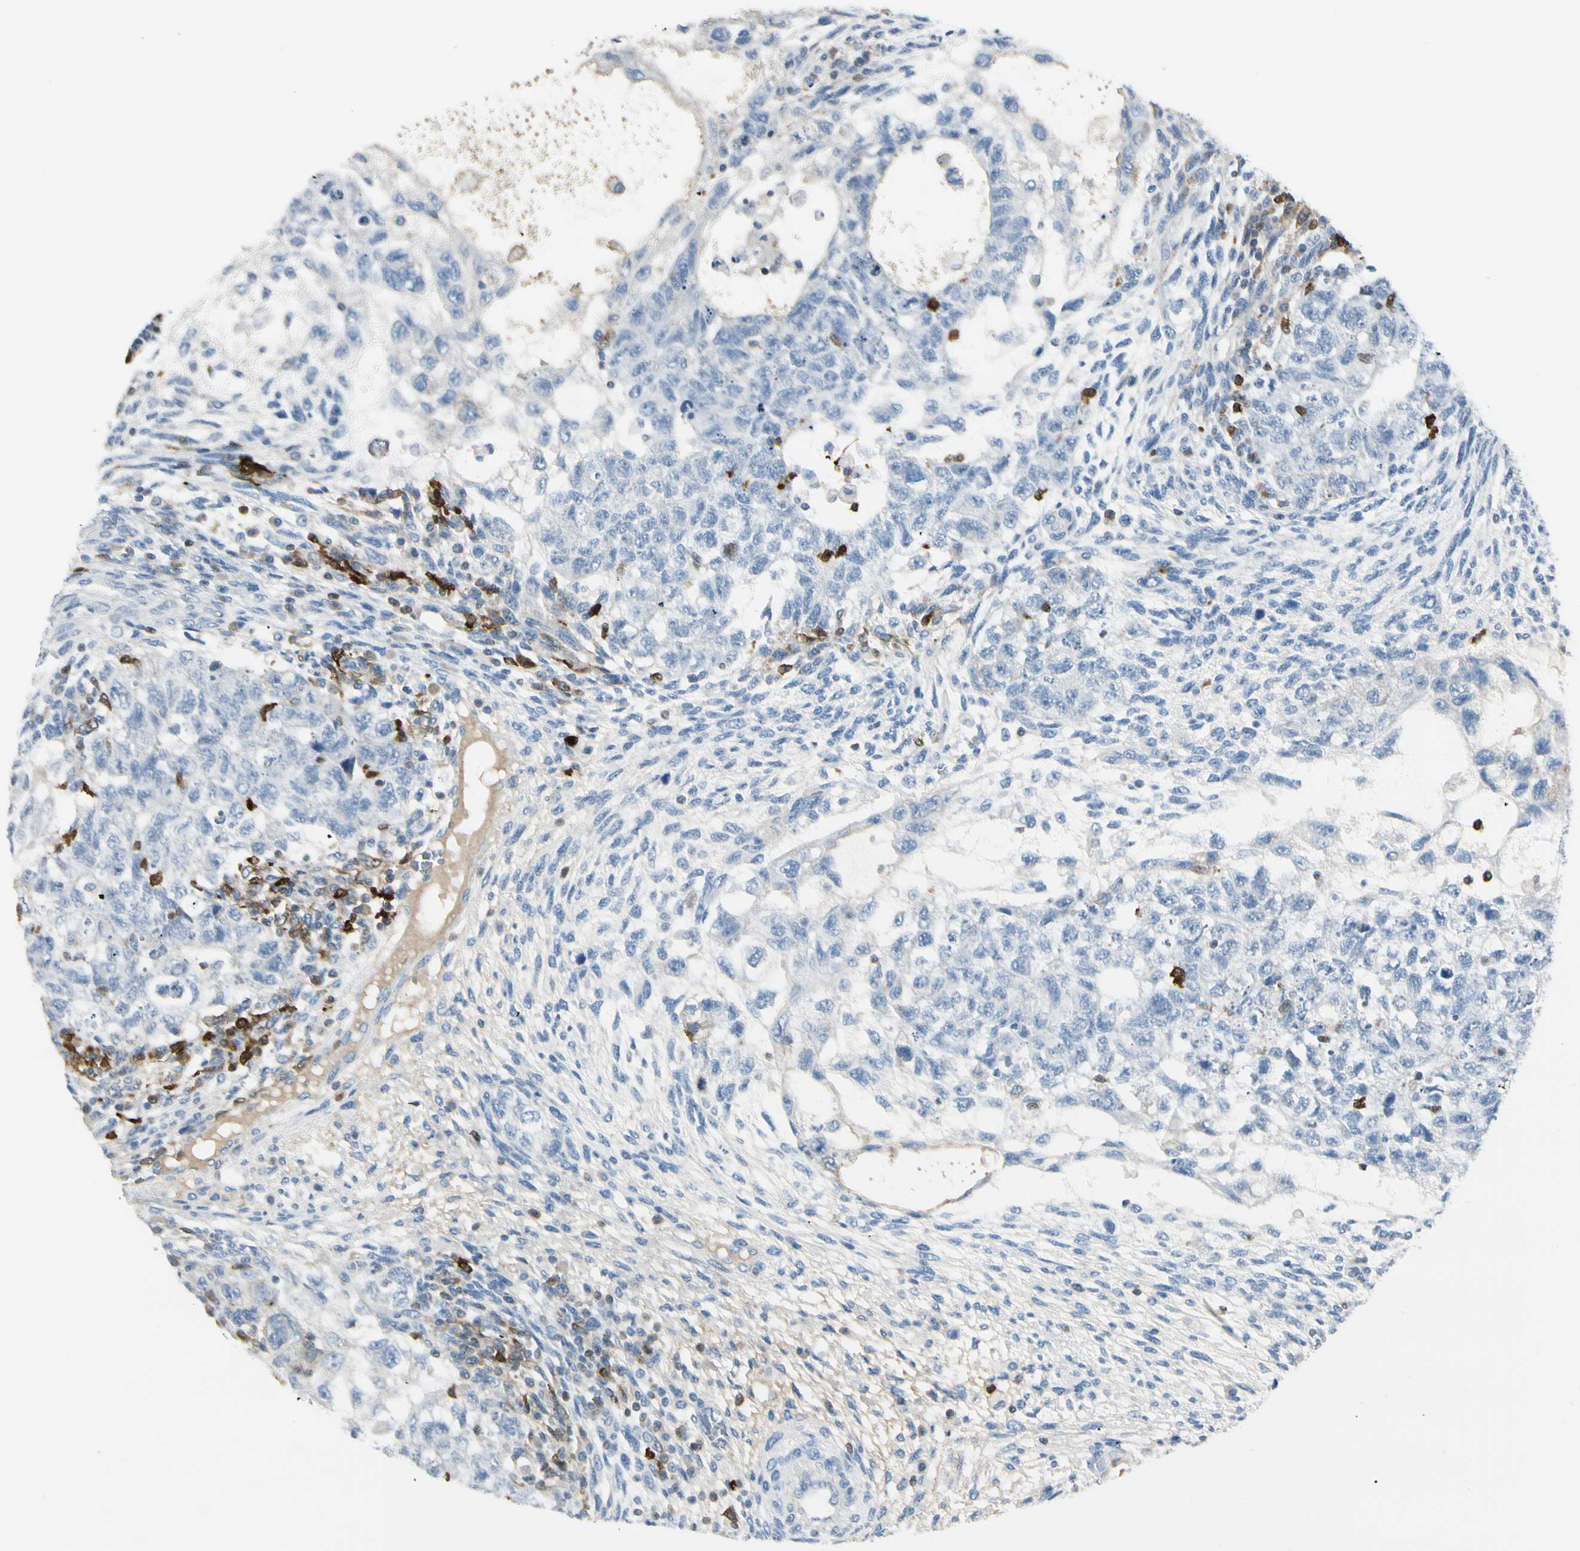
{"staining": {"intensity": "negative", "quantity": "none", "location": "none"}, "tissue": "testis cancer", "cell_type": "Tumor cells", "image_type": "cancer", "snomed": [{"axis": "morphology", "description": "Normal tissue, NOS"}, {"axis": "morphology", "description": "Carcinoma, Embryonal, NOS"}, {"axis": "topography", "description": "Testis"}], "caption": "High power microscopy photomicrograph of an immunohistochemistry (IHC) image of testis cancer, revealing no significant staining in tumor cells. (DAB (3,3'-diaminobenzidine) immunohistochemistry with hematoxylin counter stain).", "gene": "TRAF1", "patient": {"sex": "male", "age": 36}}